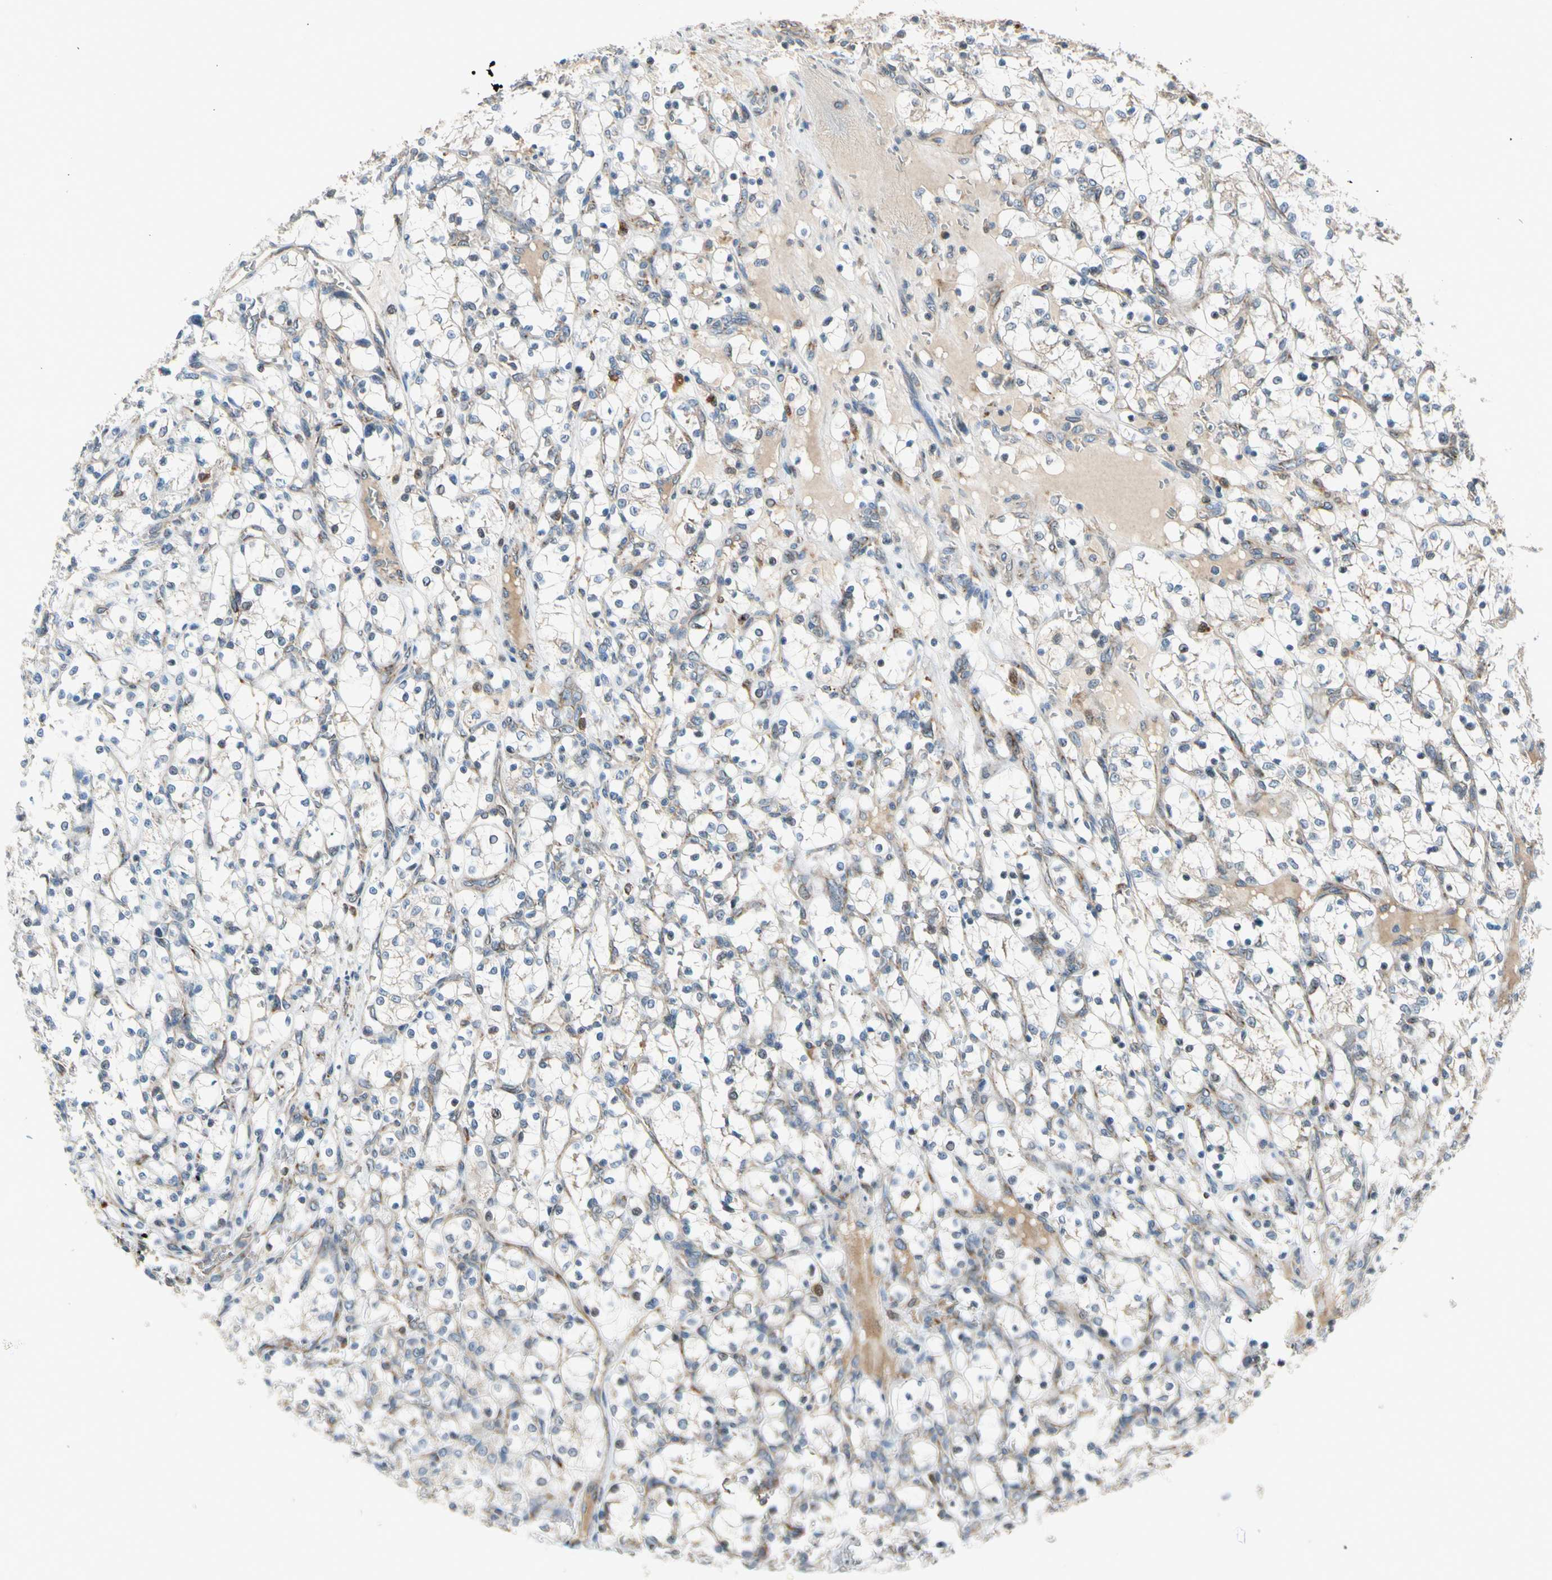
{"staining": {"intensity": "weak", "quantity": "<25%", "location": "cytoplasmic/membranous"}, "tissue": "renal cancer", "cell_type": "Tumor cells", "image_type": "cancer", "snomed": [{"axis": "morphology", "description": "Adenocarcinoma, NOS"}, {"axis": "topography", "description": "Kidney"}], "caption": "Tumor cells show no significant positivity in adenocarcinoma (renal).", "gene": "NPHP3", "patient": {"sex": "female", "age": 69}}